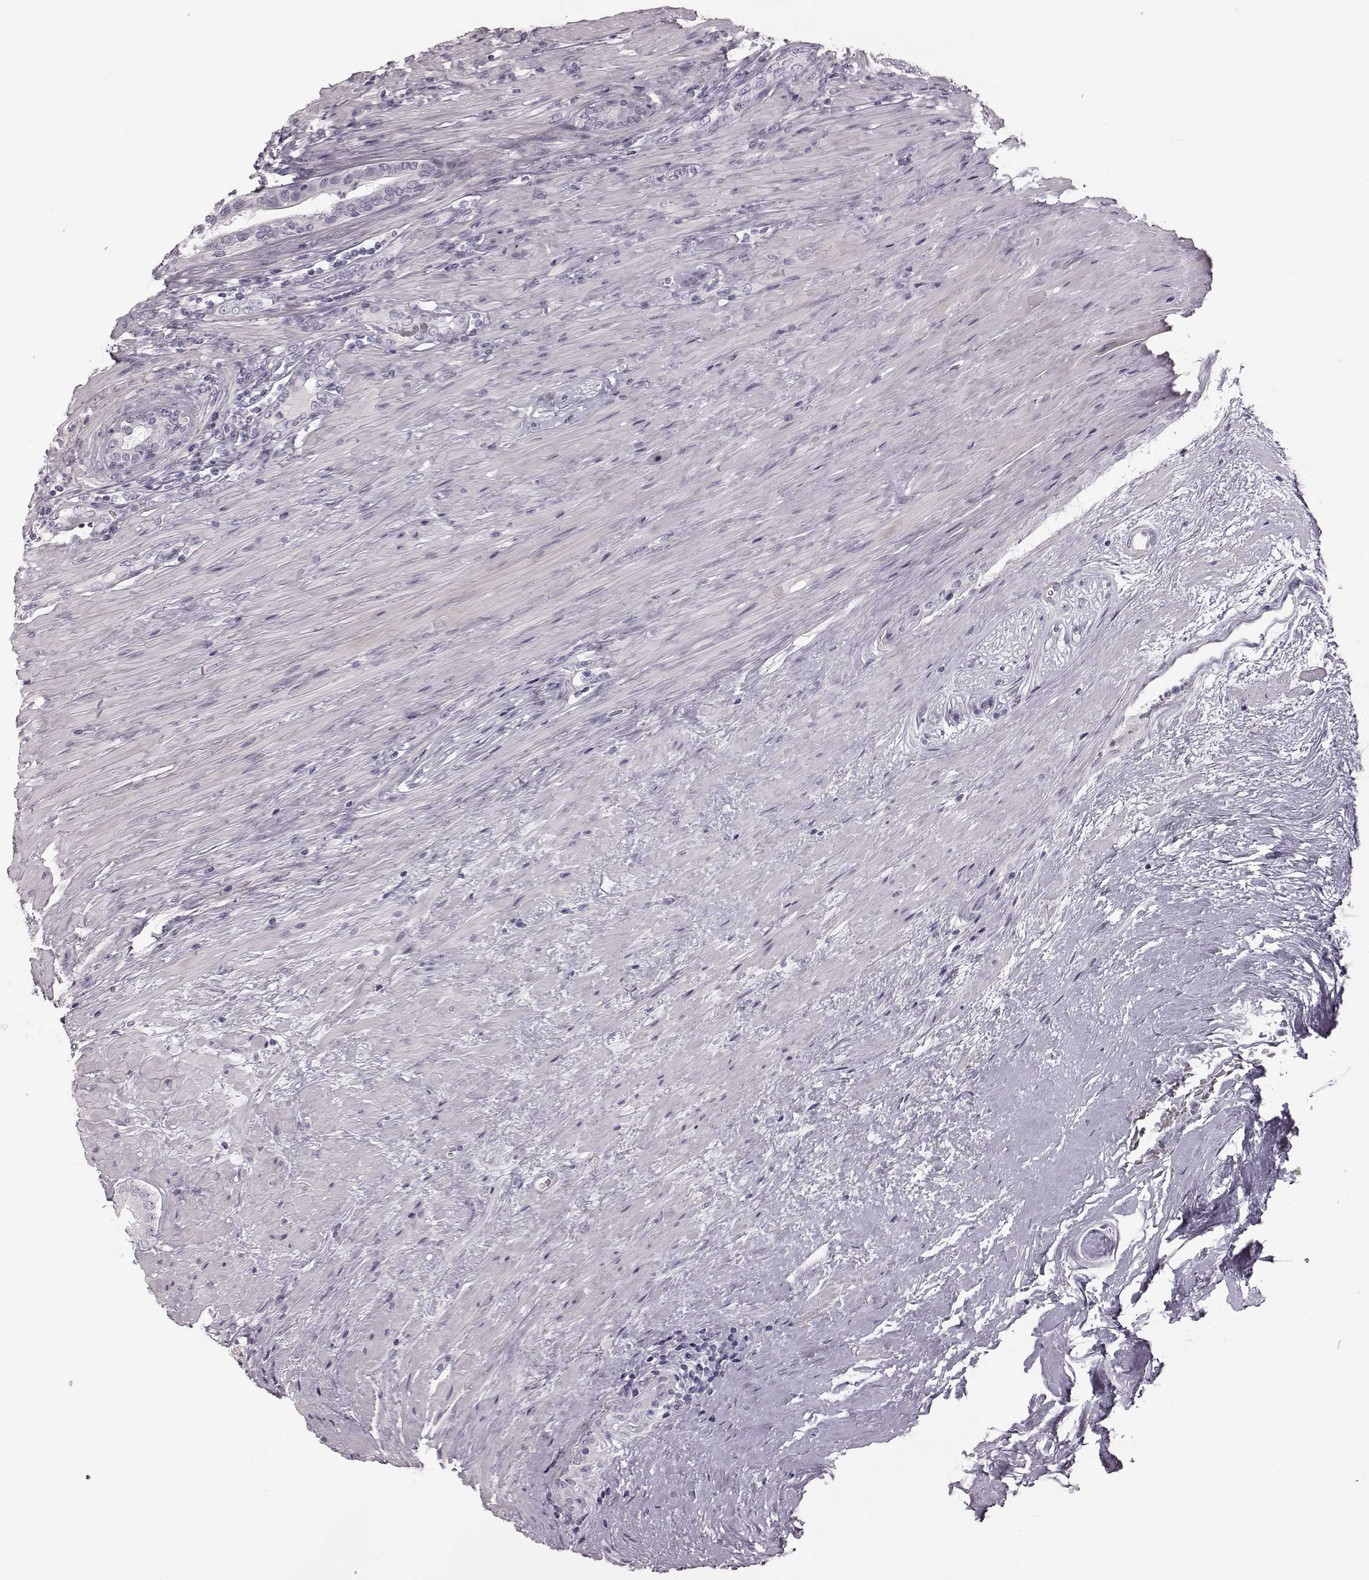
{"staining": {"intensity": "negative", "quantity": "none", "location": "none"}, "tissue": "prostate cancer", "cell_type": "Tumor cells", "image_type": "cancer", "snomed": [{"axis": "morphology", "description": "Adenocarcinoma, Low grade"}, {"axis": "topography", "description": "Prostate and seminal vesicle, NOS"}], "caption": "DAB (3,3'-diaminobenzidine) immunohistochemical staining of prostate cancer (low-grade adenocarcinoma) displays no significant positivity in tumor cells. Nuclei are stained in blue.", "gene": "ZNF433", "patient": {"sex": "male", "age": 61}}